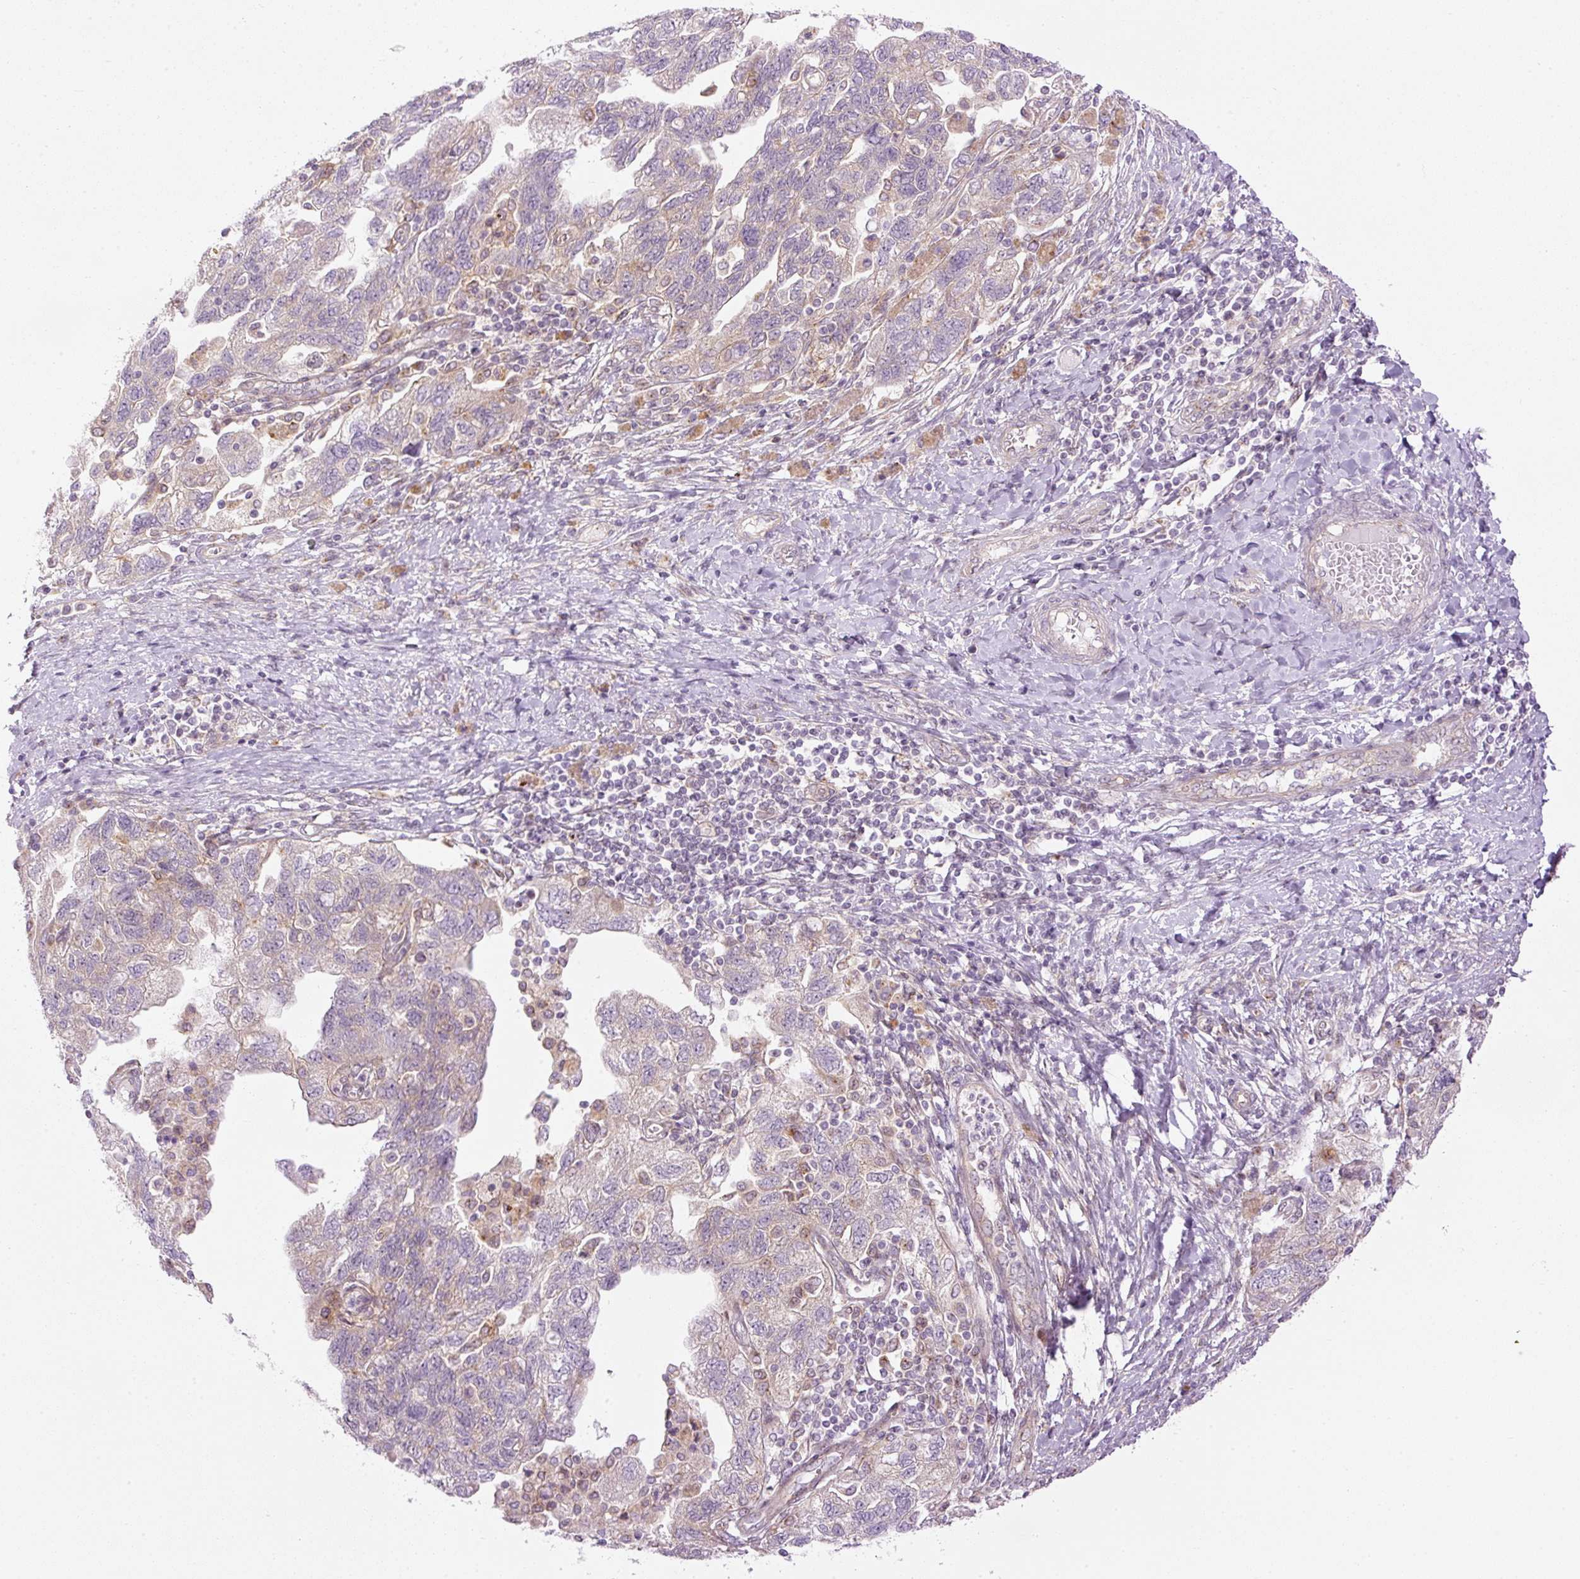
{"staining": {"intensity": "negative", "quantity": "none", "location": "none"}, "tissue": "ovarian cancer", "cell_type": "Tumor cells", "image_type": "cancer", "snomed": [{"axis": "morphology", "description": "Carcinoma, NOS"}, {"axis": "morphology", "description": "Cystadenocarcinoma, serous, NOS"}, {"axis": "topography", "description": "Ovary"}], "caption": "Ovarian cancer (carcinoma) was stained to show a protein in brown. There is no significant positivity in tumor cells. (Immunohistochemistry (ihc), brightfield microscopy, high magnification).", "gene": "MZT2B", "patient": {"sex": "female", "age": 69}}